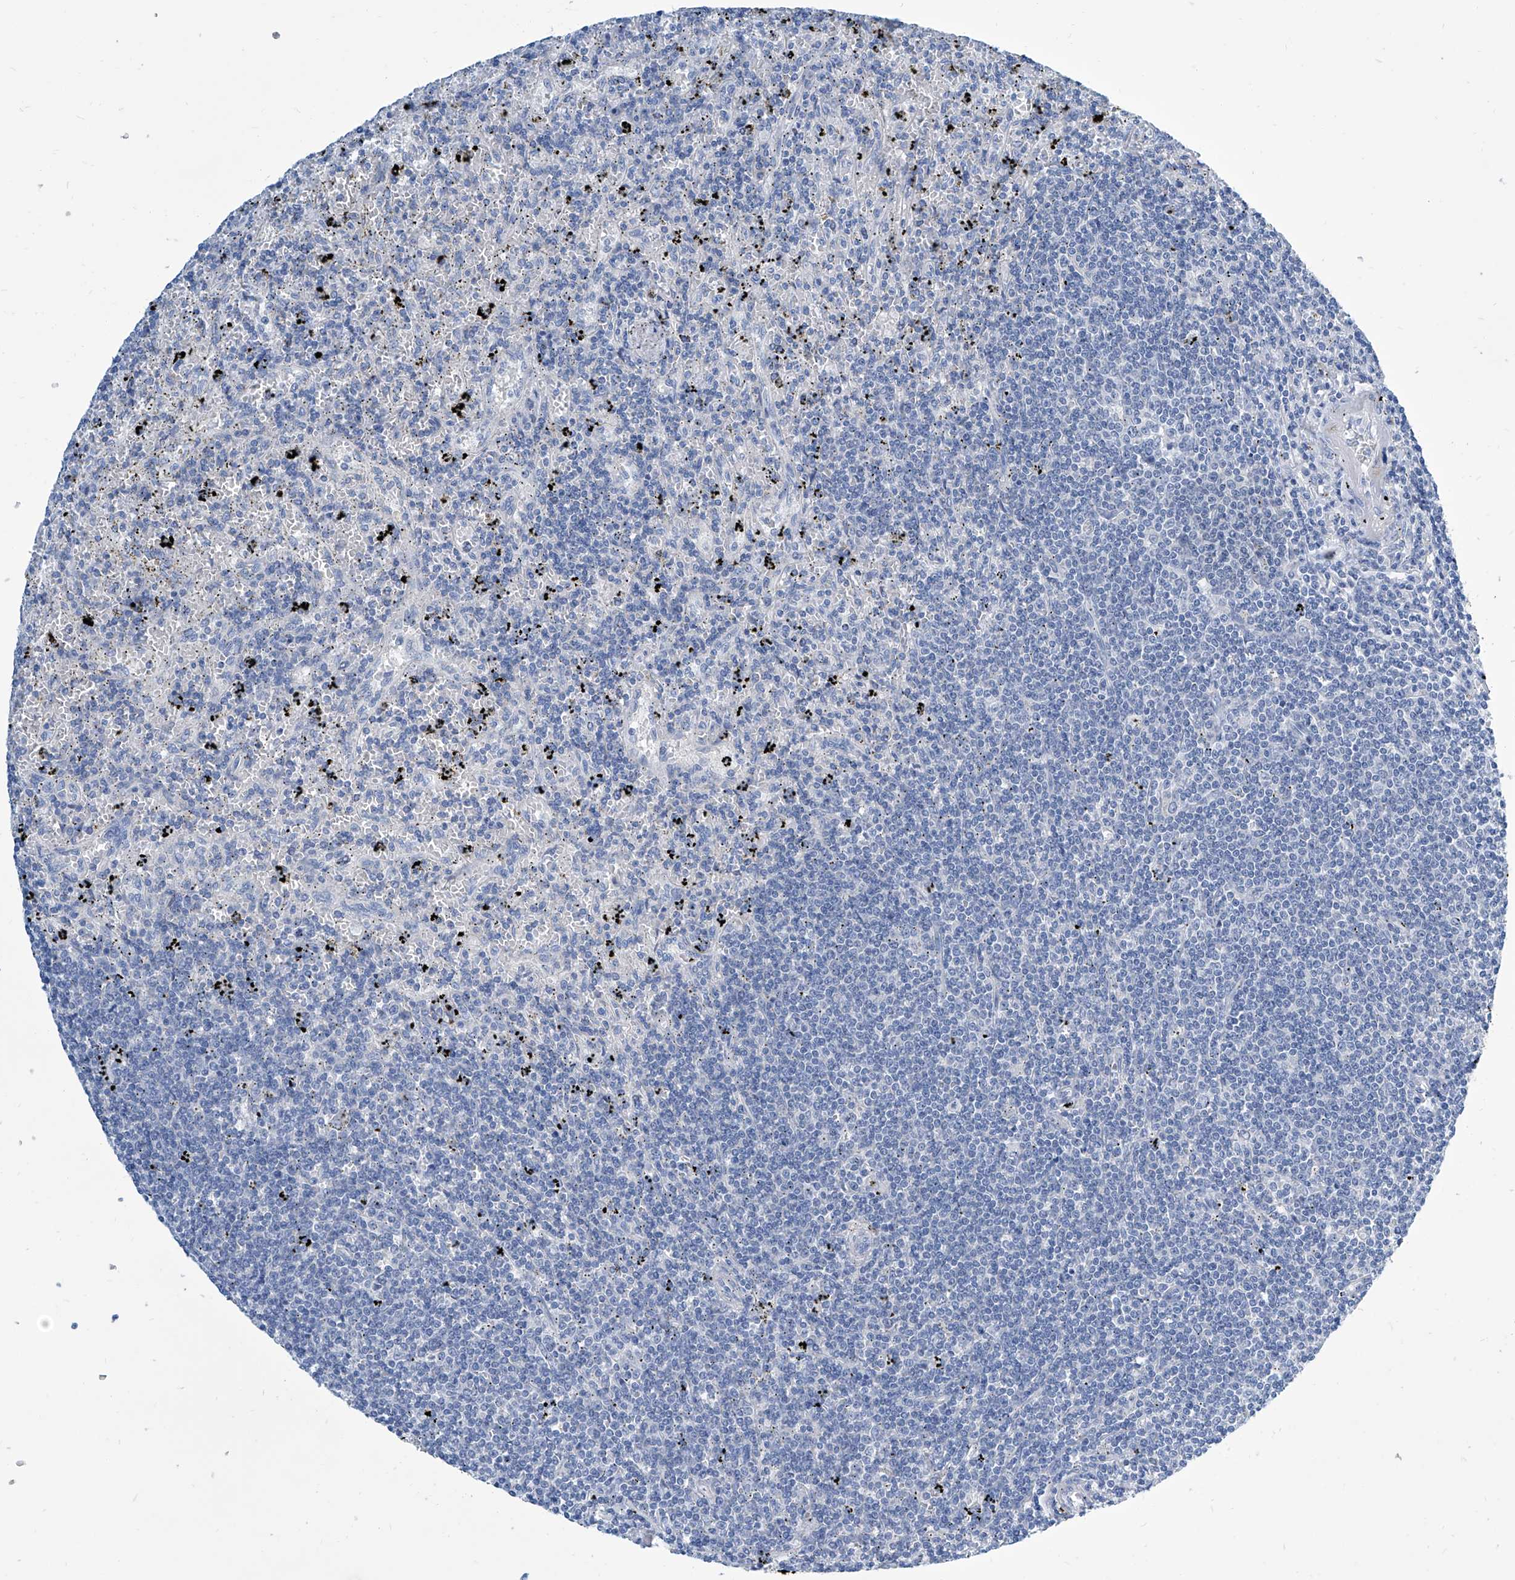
{"staining": {"intensity": "negative", "quantity": "none", "location": "none"}, "tissue": "lymphoma", "cell_type": "Tumor cells", "image_type": "cancer", "snomed": [{"axis": "morphology", "description": "Malignant lymphoma, non-Hodgkin's type, Low grade"}, {"axis": "topography", "description": "Spleen"}], "caption": "Immunohistochemical staining of human lymphoma exhibits no significant positivity in tumor cells.", "gene": "ZNF519", "patient": {"sex": "male", "age": 76}}